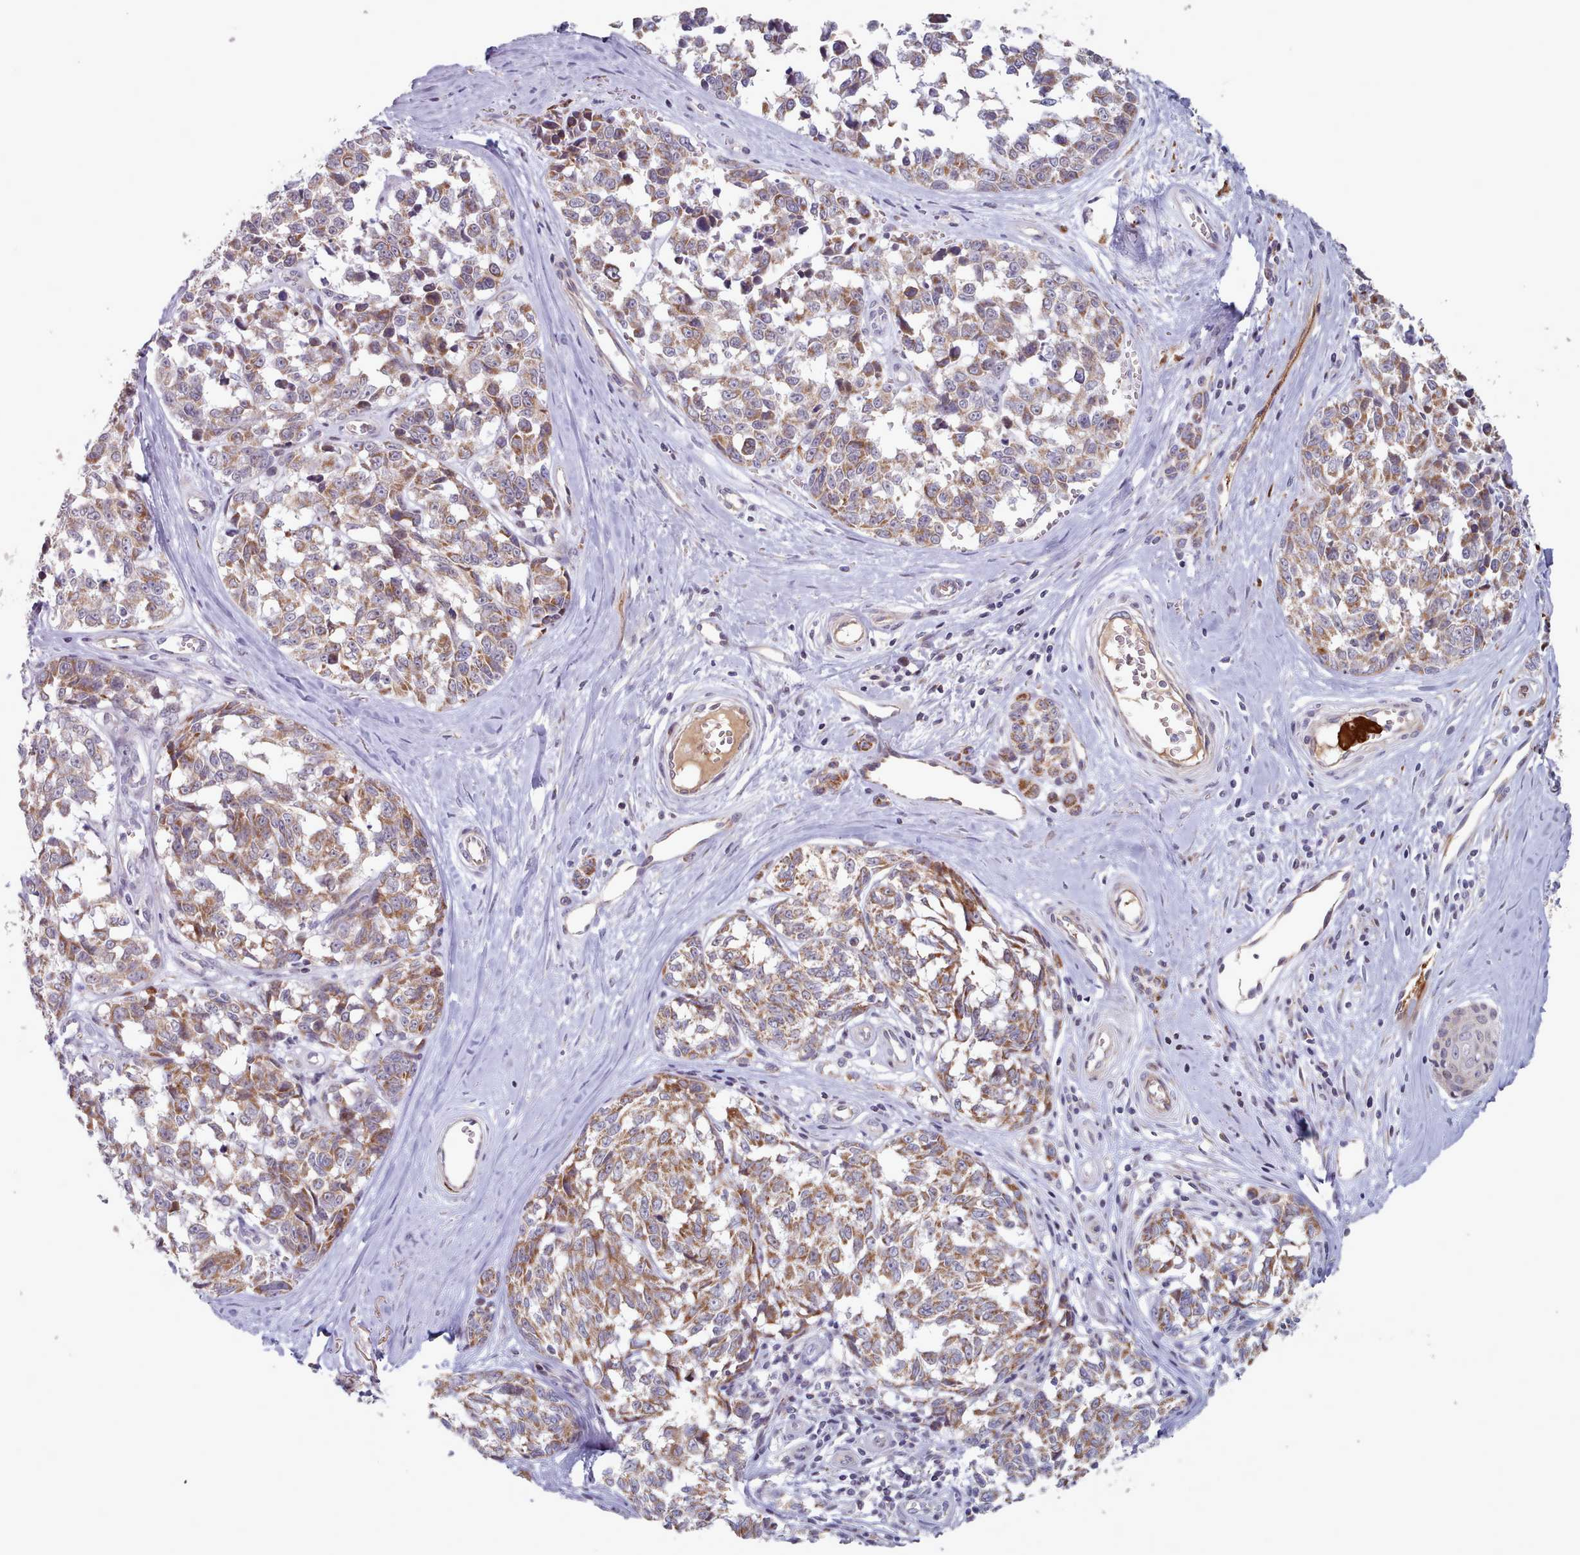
{"staining": {"intensity": "moderate", "quantity": ">75%", "location": "cytoplasmic/membranous"}, "tissue": "melanoma", "cell_type": "Tumor cells", "image_type": "cancer", "snomed": [{"axis": "morphology", "description": "Normal tissue, NOS"}, {"axis": "morphology", "description": "Malignant melanoma, NOS"}, {"axis": "topography", "description": "Skin"}], "caption": "Immunohistochemistry image of human melanoma stained for a protein (brown), which reveals medium levels of moderate cytoplasmic/membranous positivity in approximately >75% of tumor cells.", "gene": "TRARG1", "patient": {"sex": "female", "age": 64}}